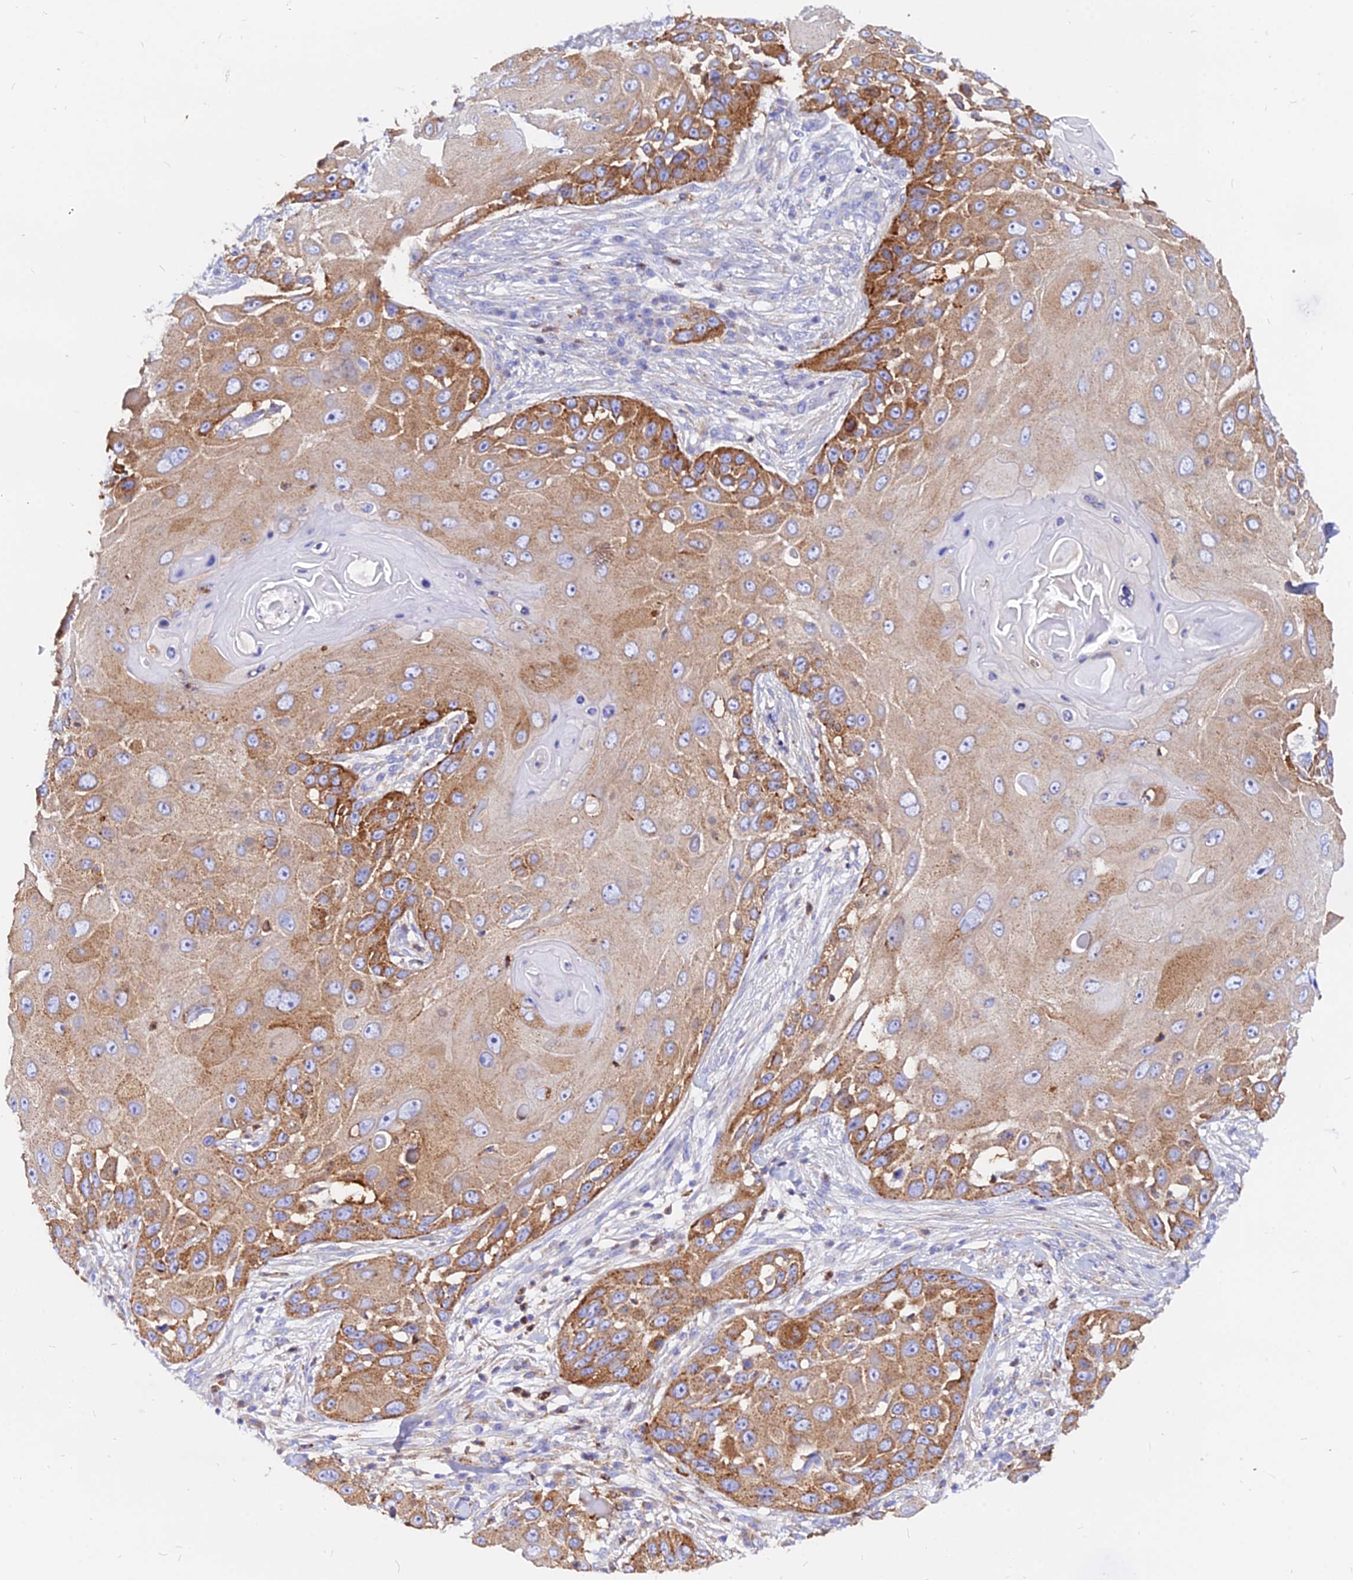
{"staining": {"intensity": "moderate", "quantity": ">75%", "location": "cytoplasmic/membranous"}, "tissue": "skin cancer", "cell_type": "Tumor cells", "image_type": "cancer", "snomed": [{"axis": "morphology", "description": "Squamous cell carcinoma, NOS"}, {"axis": "topography", "description": "Skin"}], "caption": "Squamous cell carcinoma (skin) stained for a protein (brown) demonstrates moderate cytoplasmic/membranous positive expression in about >75% of tumor cells.", "gene": "AGTRAP", "patient": {"sex": "female", "age": 44}}